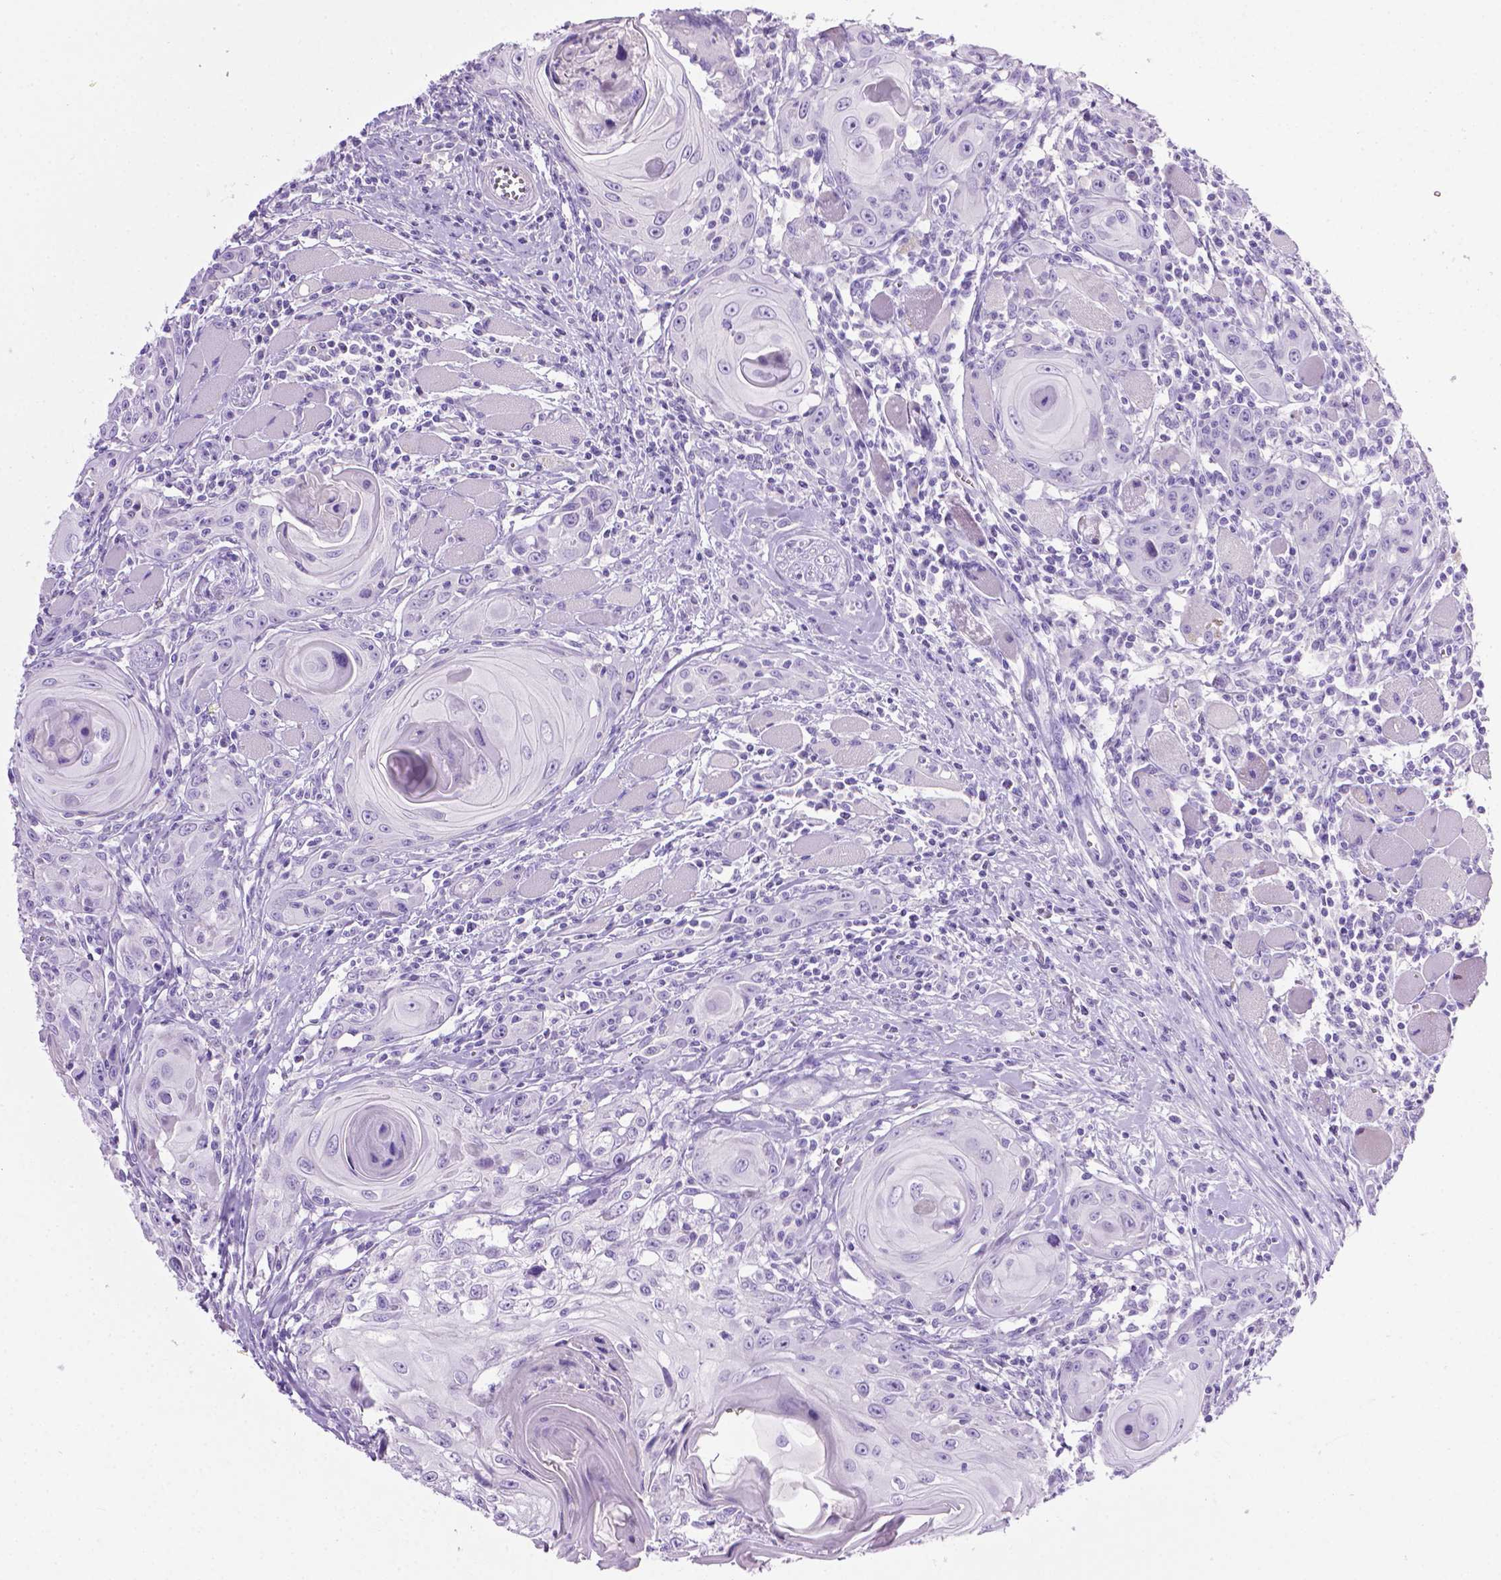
{"staining": {"intensity": "negative", "quantity": "none", "location": "none"}, "tissue": "head and neck cancer", "cell_type": "Tumor cells", "image_type": "cancer", "snomed": [{"axis": "morphology", "description": "Squamous cell carcinoma, NOS"}, {"axis": "topography", "description": "Head-Neck"}], "caption": "This is a photomicrograph of IHC staining of head and neck cancer, which shows no positivity in tumor cells. (Immunohistochemistry (ihc), brightfield microscopy, high magnification).", "gene": "LELP1", "patient": {"sex": "female", "age": 80}}